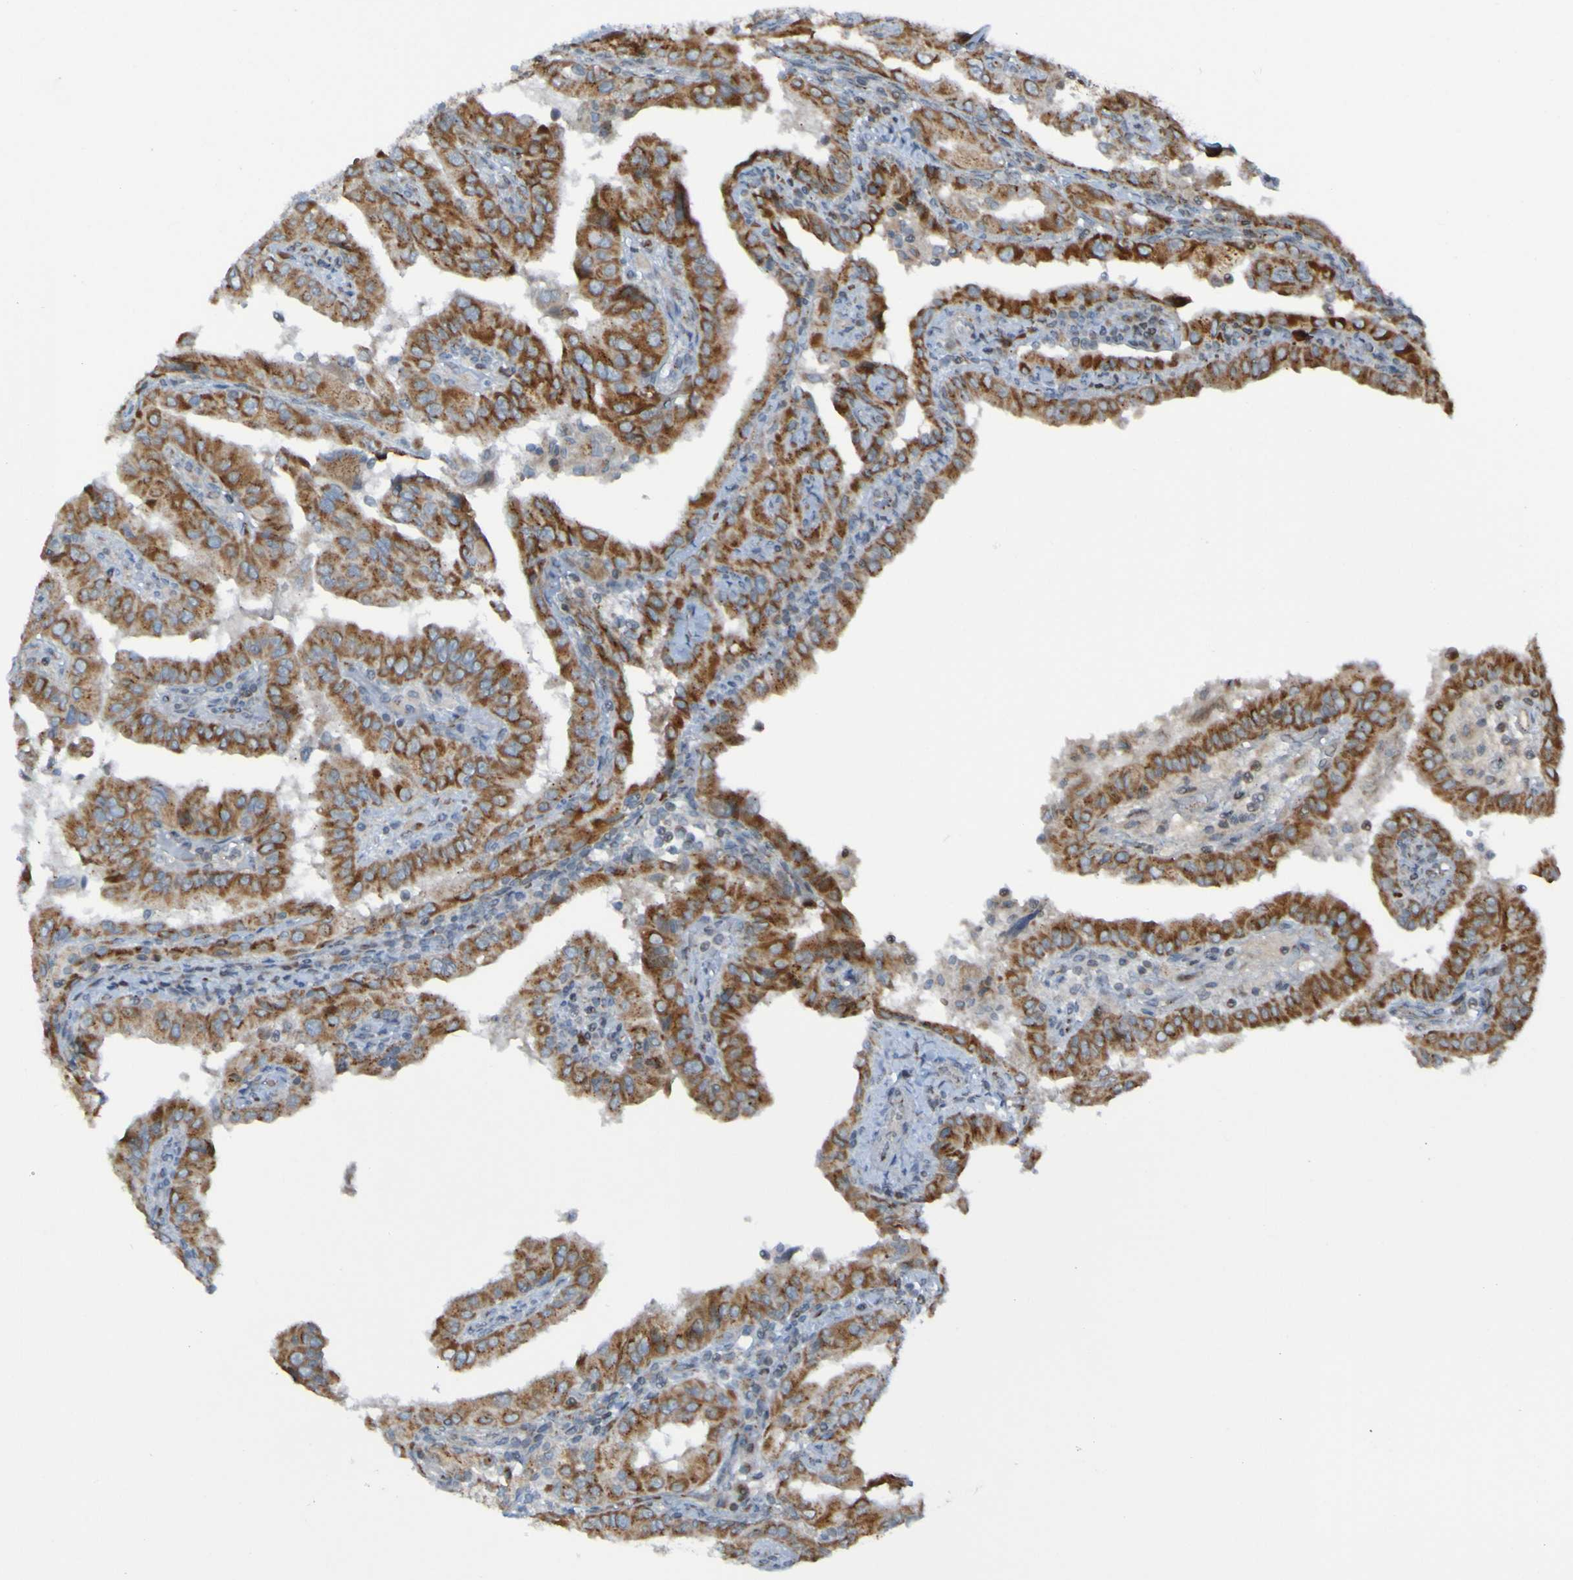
{"staining": {"intensity": "moderate", "quantity": ">75%", "location": "cytoplasmic/membranous"}, "tissue": "thyroid cancer", "cell_type": "Tumor cells", "image_type": "cancer", "snomed": [{"axis": "morphology", "description": "Papillary adenocarcinoma, NOS"}, {"axis": "topography", "description": "Thyroid gland"}], "caption": "A brown stain labels moderate cytoplasmic/membranous staining of a protein in thyroid cancer (papillary adenocarcinoma) tumor cells.", "gene": "UNG", "patient": {"sex": "male", "age": 33}}